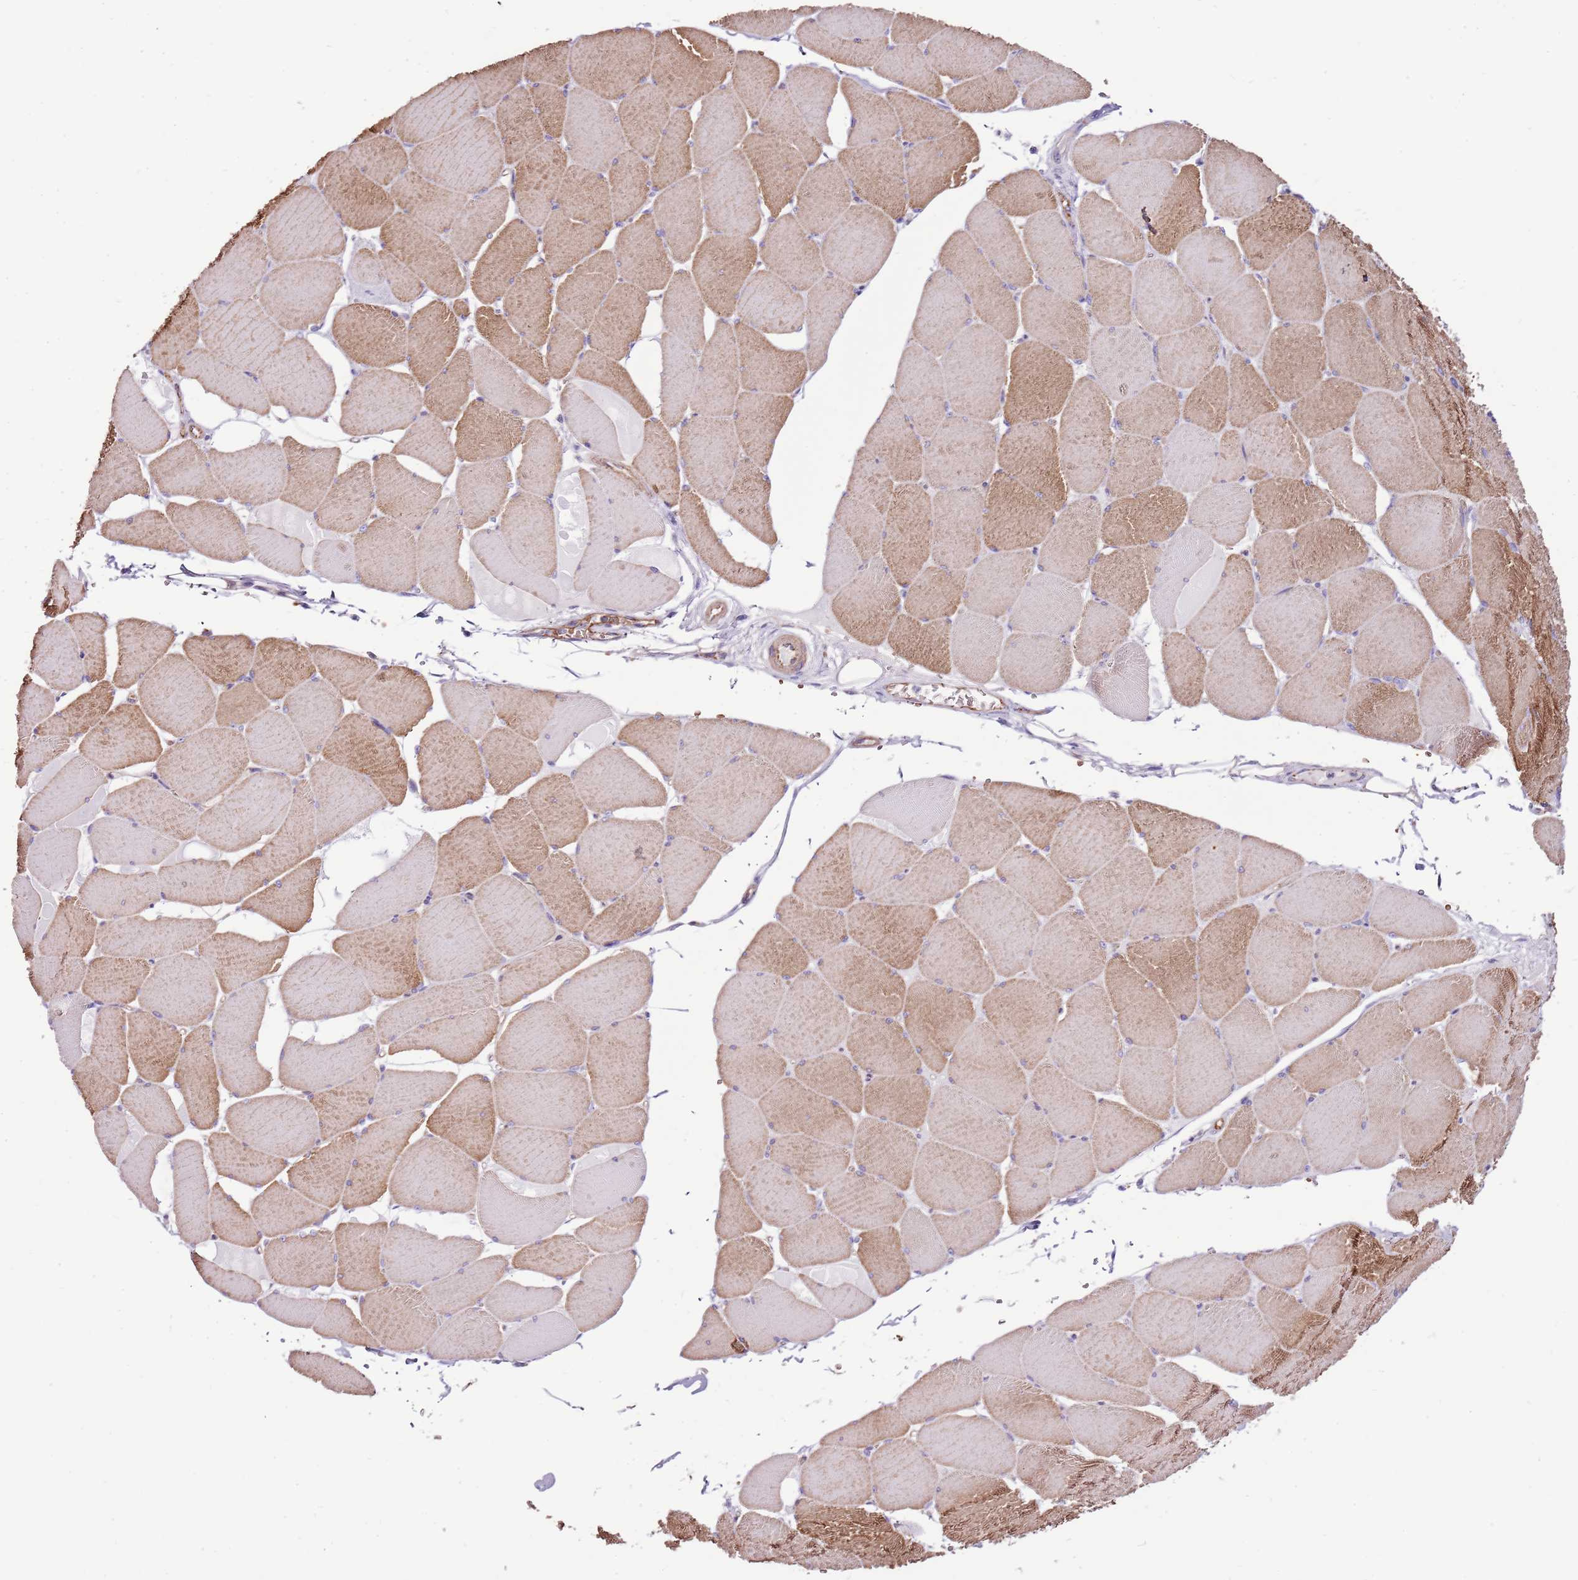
{"staining": {"intensity": "moderate", "quantity": "25%-75%", "location": "cytoplasmic/membranous"}, "tissue": "skeletal muscle", "cell_type": "Myocytes", "image_type": "normal", "snomed": [{"axis": "morphology", "description": "Normal tissue, NOS"}, {"axis": "topography", "description": "Skeletal muscle"}, {"axis": "topography", "description": "Head-Neck"}], "caption": "The image reveals staining of normal skeletal muscle, revealing moderate cytoplasmic/membranous protein staining (brown color) within myocytes.", "gene": "GFRAL", "patient": {"sex": "male", "age": 66}}